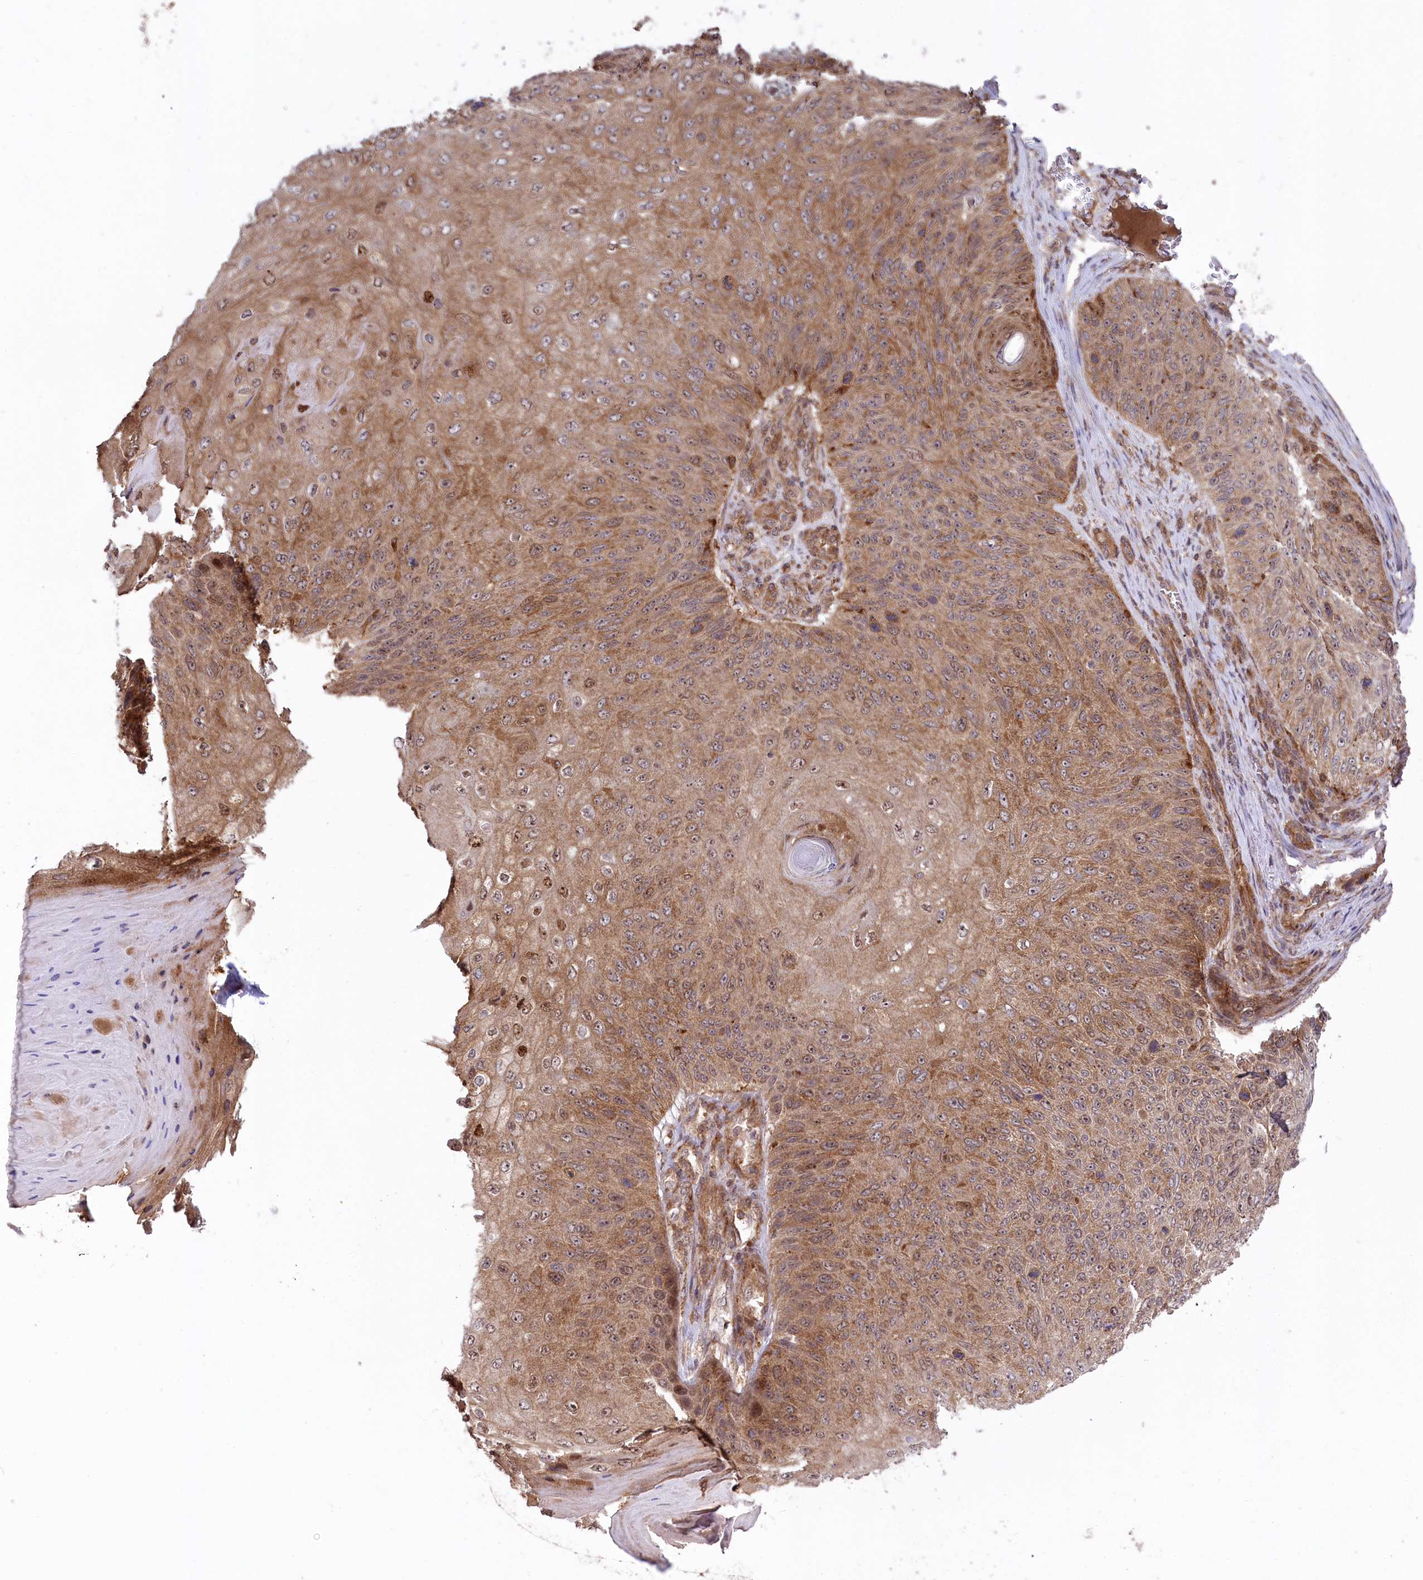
{"staining": {"intensity": "moderate", "quantity": ">75%", "location": "cytoplasmic/membranous,nuclear"}, "tissue": "skin cancer", "cell_type": "Tumor cells", "image_type": "cancer", "snomed": [{"axis": "morphology", "description": "Squamous cell carcinoma, NOS"}, {"axis": "topography", "description": "Skin"}], "caption": "There is medium levels of moderate cytoplasmic/membranous and nuclear positivity in tumor cells of skin squamous cell carcinoma, as demonstrated by immunohistochemical staining (brown color).", "gene": "CCDC91", "patient": {"sex": "female", "age": 88}}